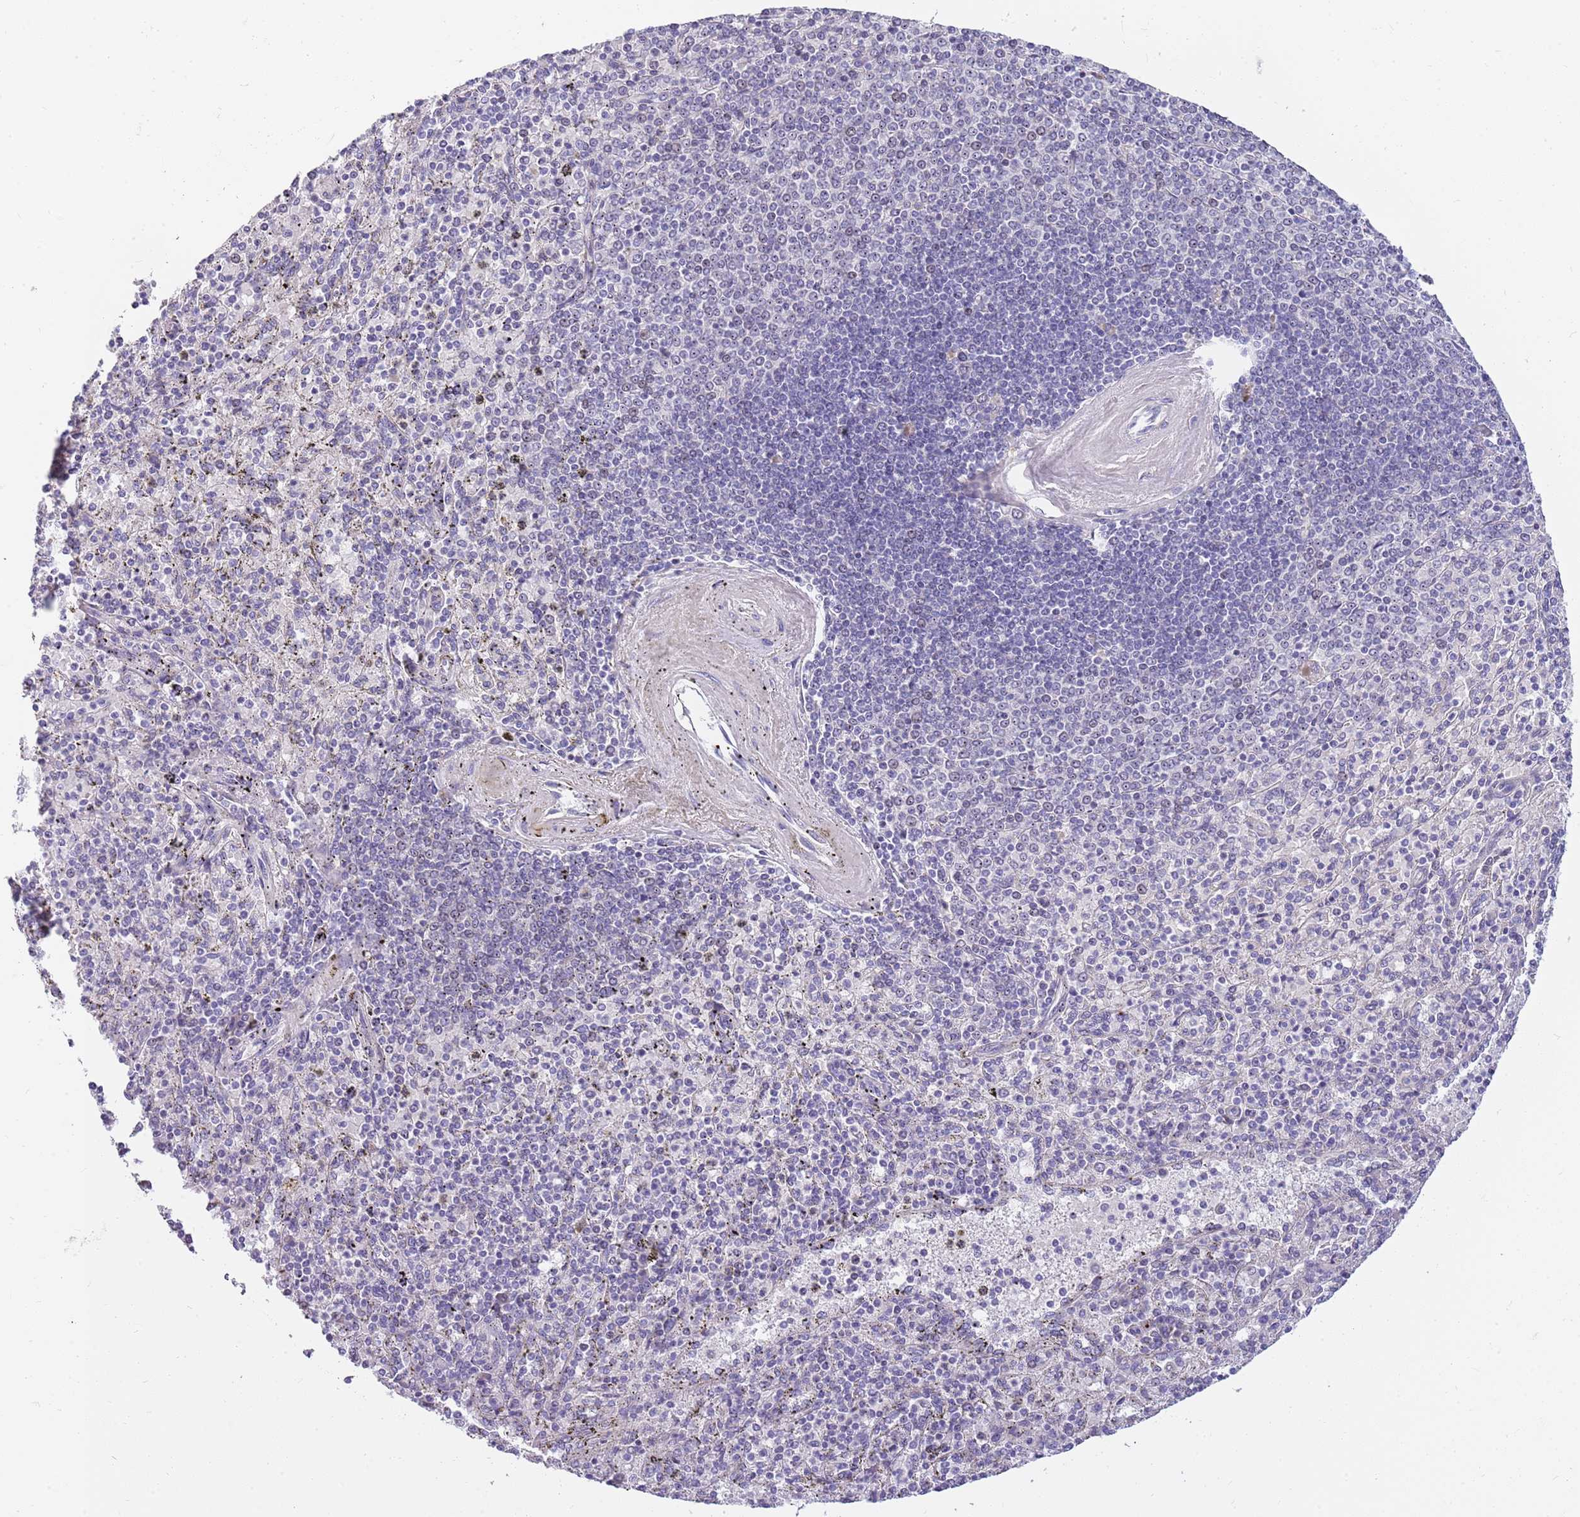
{"staining": {"intensity": "negative", "quantity": "none", "location": "none"}, "tissue": "spleen", "cell_type": "Cells in red pulp", "image_type": "normal", "snomed": [{"axis": "morphology", "description": "Normal tissue, NOS"}, {"axis": "topography", "description": "Spleen"}], "caption": "IHC micrograph of normal spleen: human spleen stained with DAB demonstrates no significant protein expression in cells in red pulp. The staining was performed using DAB (3,3'-diaminobenzidine) to visualize the protein expression in brown, while the nuclei were stained in blue with hematoxylin (Magnification: 20x).", "gene": "DNAJA3", "patient": {"sex": "male", "age": 82}}